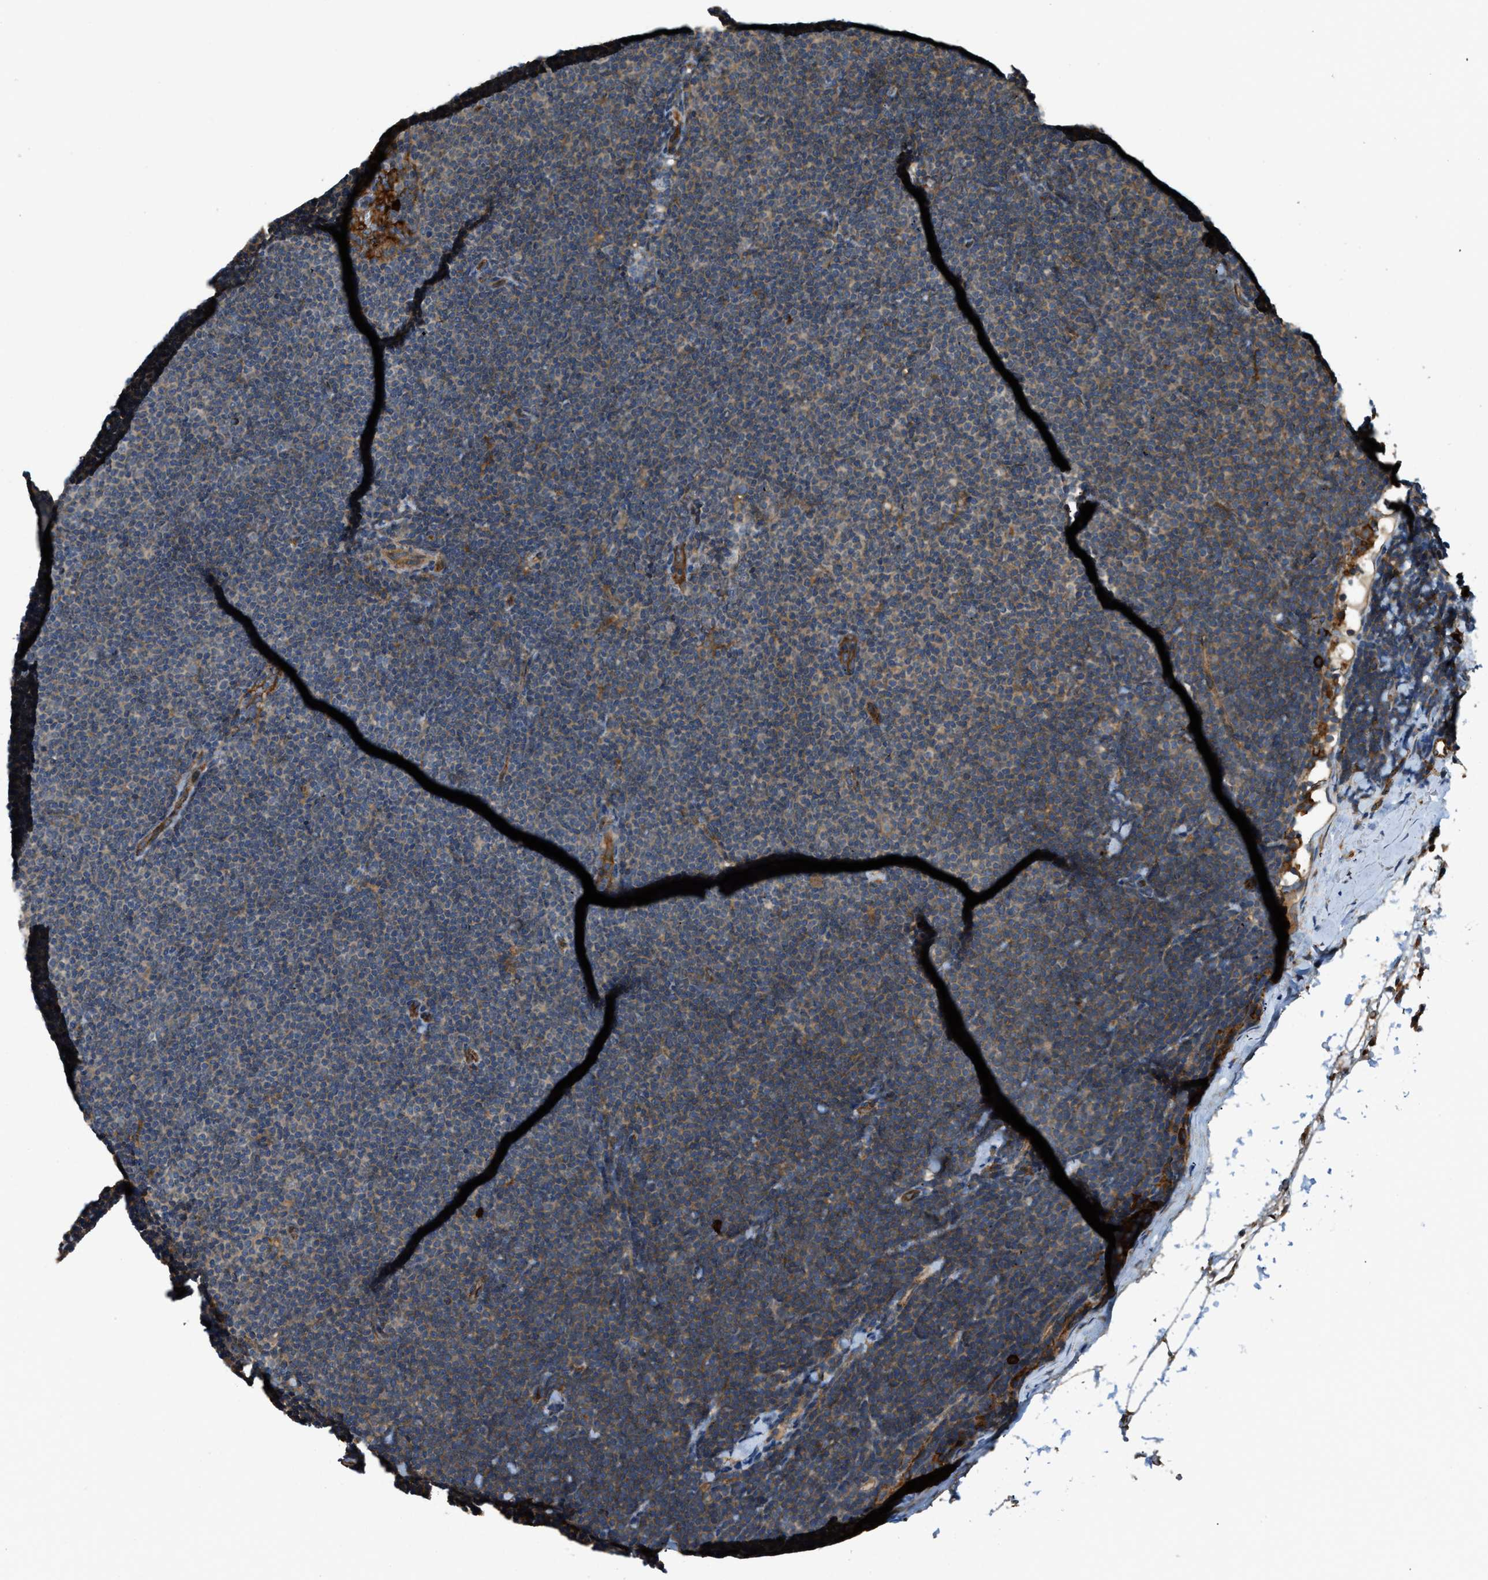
{"staining": {"intensity": "weak", "quantity": "<25%", "location": "cytoplasmic/membranous"}, "tissue": "lymphoma", "cell_type": "Tumor cells", "image_type": "cancer", "snomed": [{"axis": "morphology", "description": "Malignant lymphoma, non-Hodgkin's type, Low grade"}, {"axis": "topography", "description": "Lymph node"}], "caption": "DAB immunohistochemical staining of lymphoma shows no significant positivity in tumor cells.", "gene": "BAG4", "patient": {"sex": "female", "age": 53}}